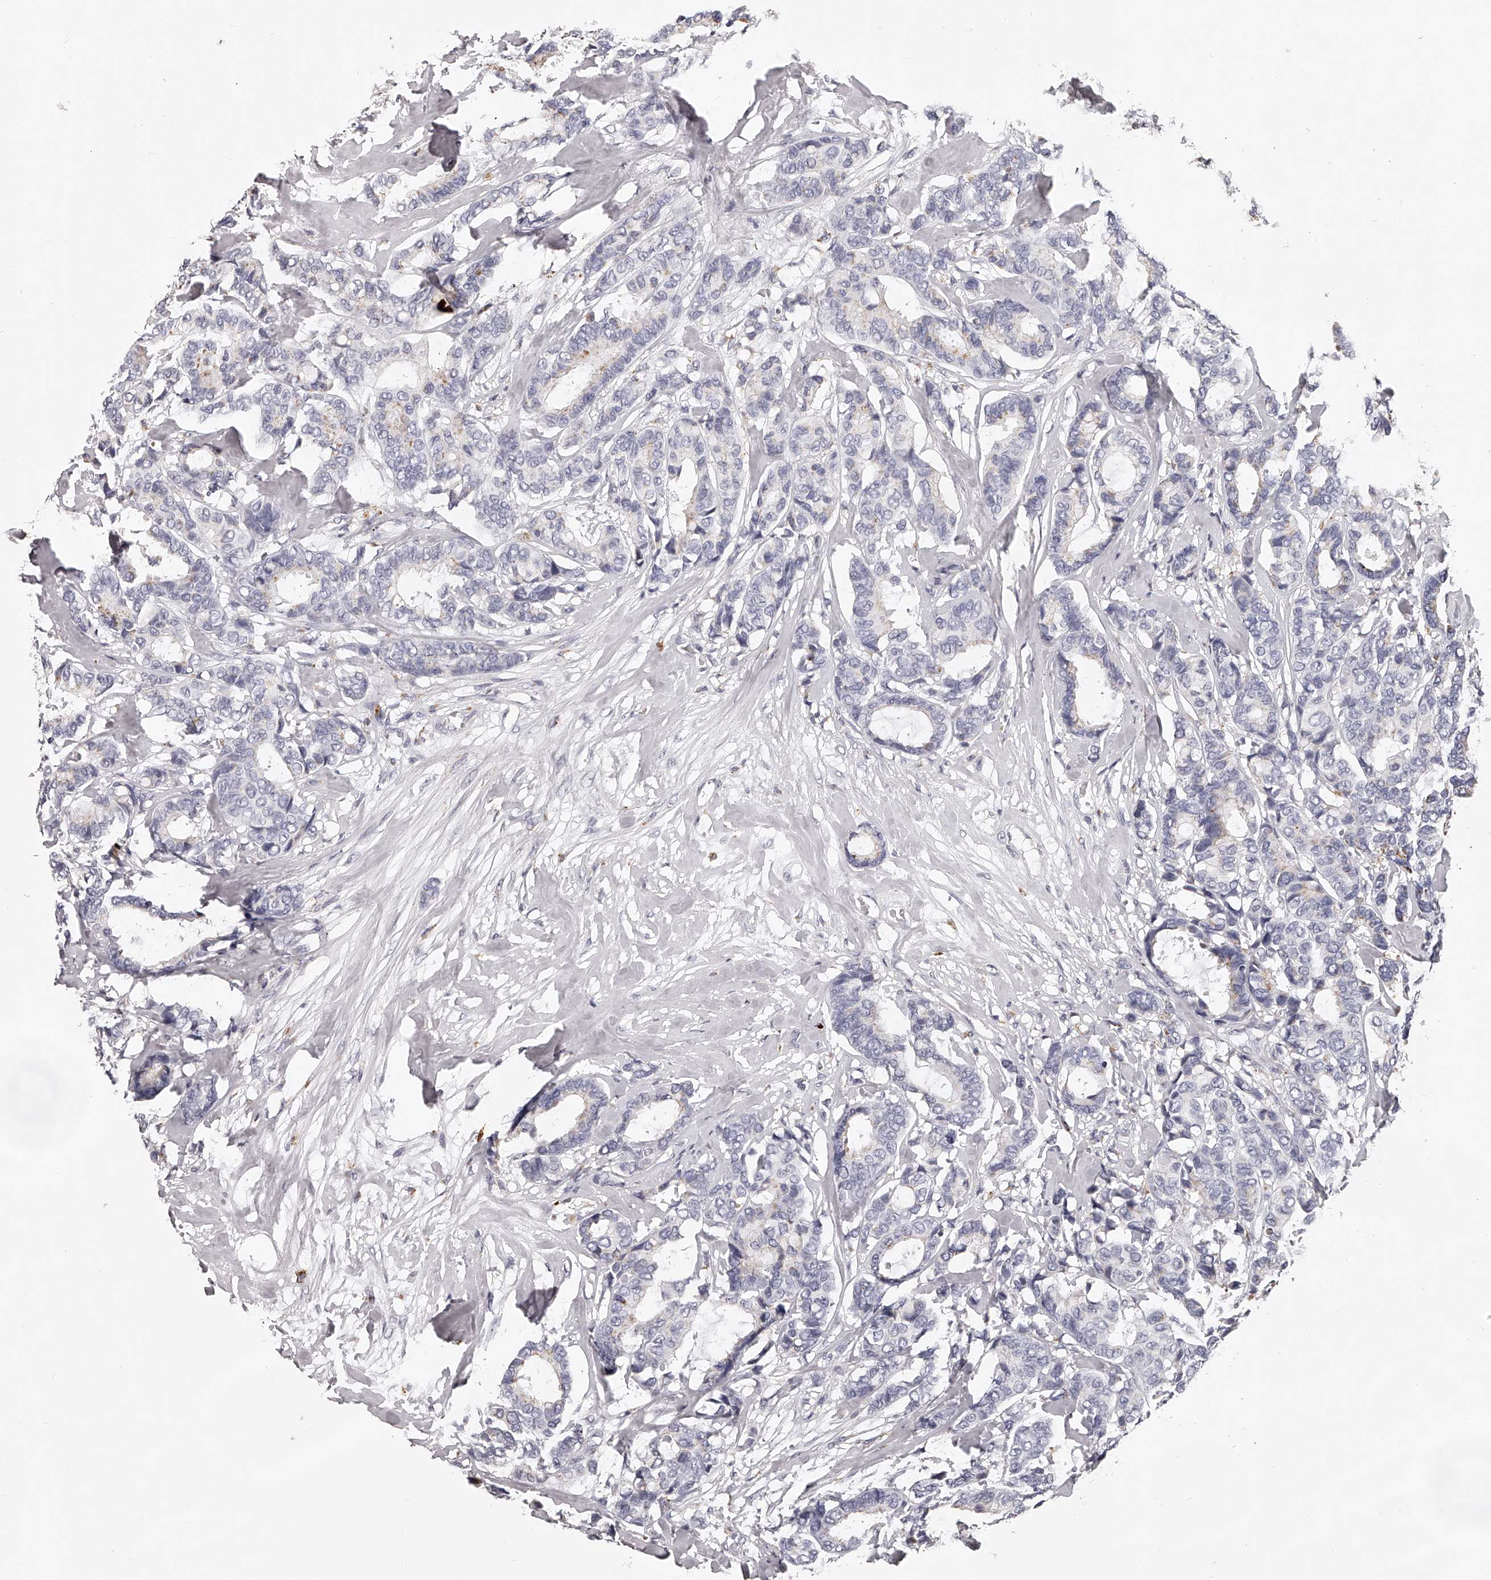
{"staining": {"intensity": "negative", "quantity": "none", "location": "none"}, "tissue": "breast cancer", "cell_type": "Tumor cells", "image_type": "cancer", "snomed": [{"axis": "morphology", "description": "Duct carcinoma"}, {"axis": "topography", "description": "Breast"}], "caption": "Protein analysis of infiltrating ductal carcinoma (breast) reveals no significant expression in tumor cells.", "gene": "DMRT1", "patient": {"sex": "female", "age": 87}}